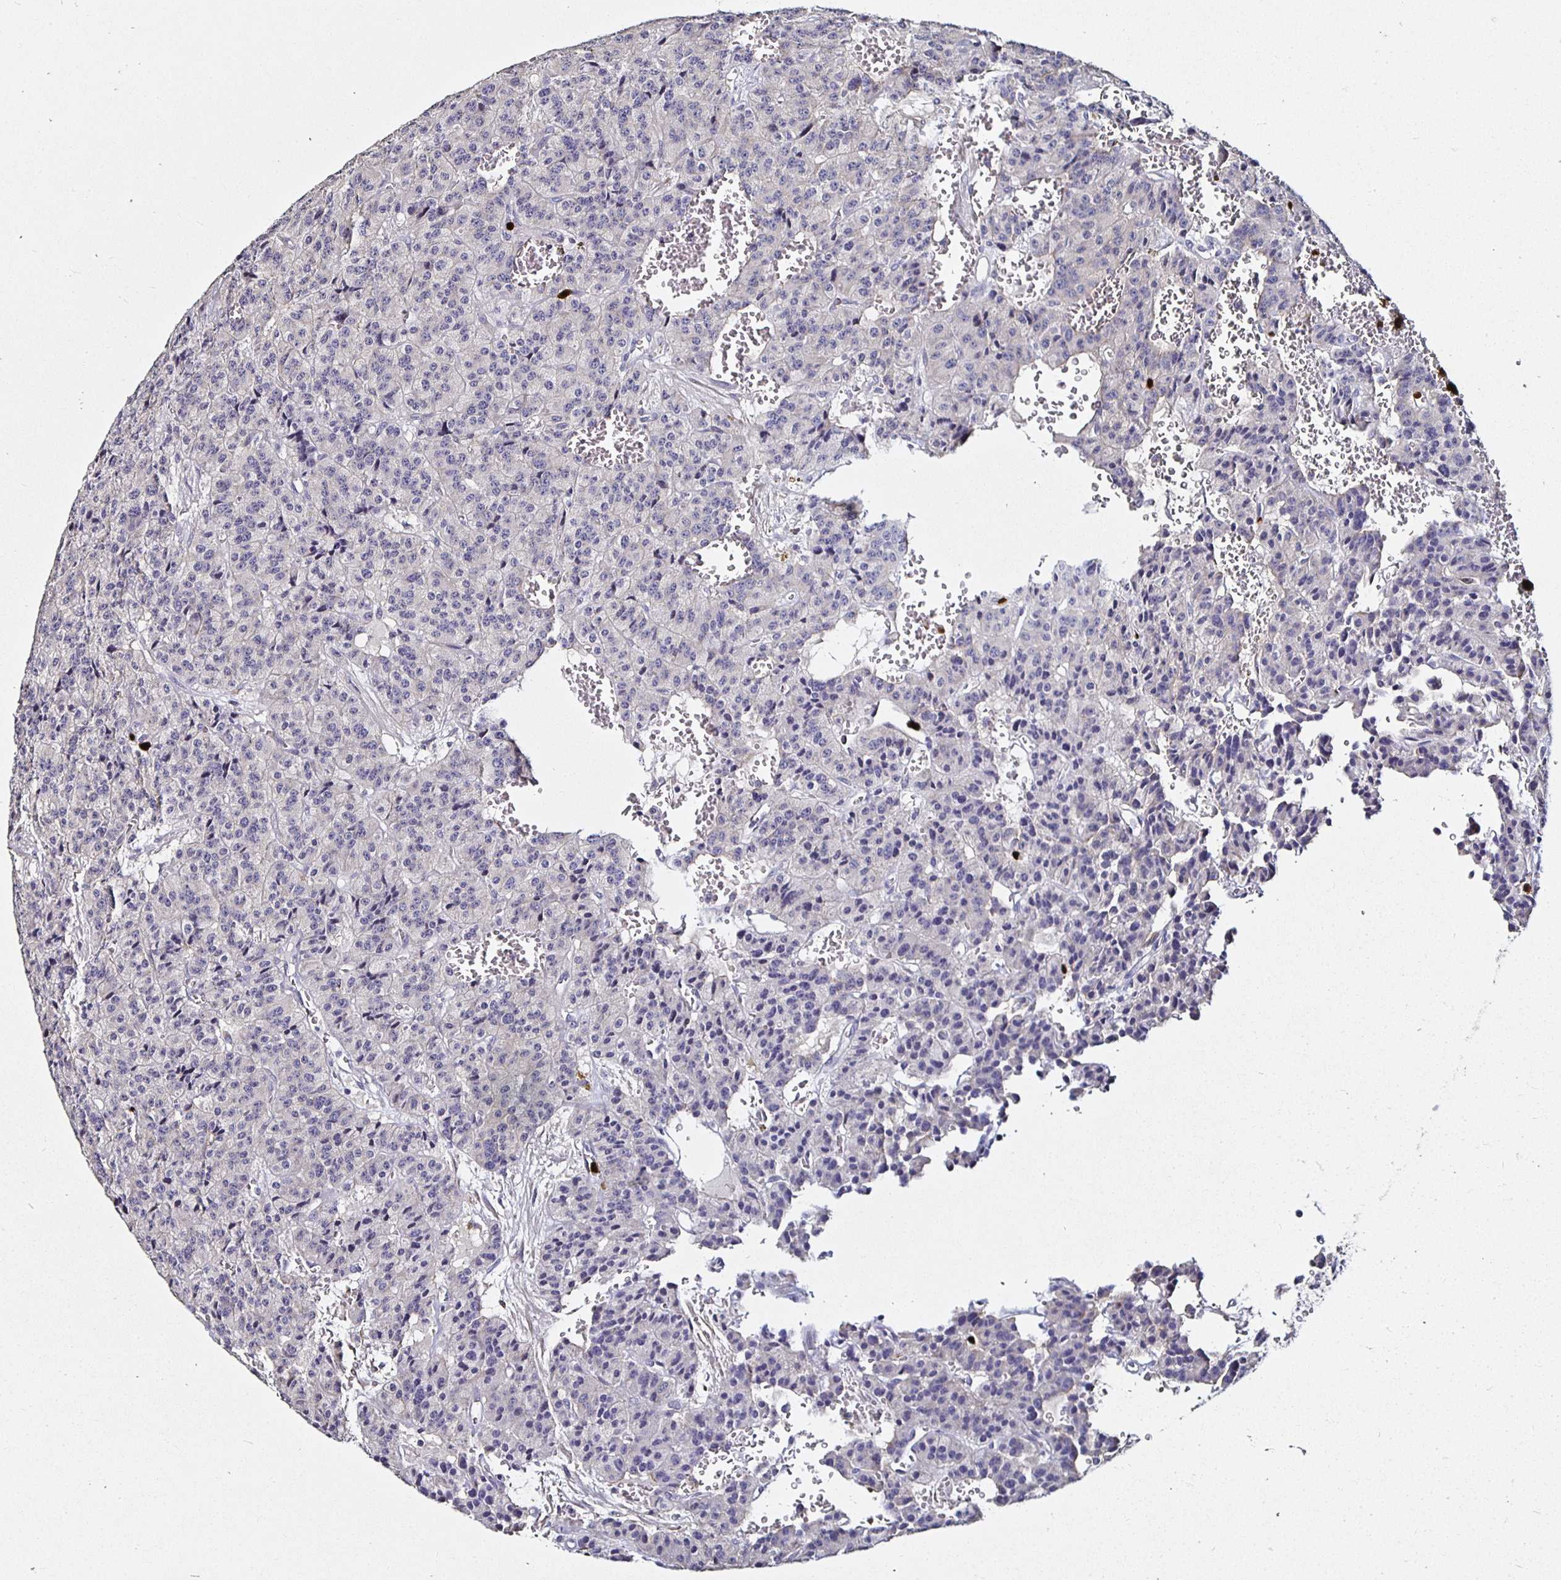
{"staining": {"intensity": "negative", "quantity": "none", "location": "none"}, "tissue": "carcinoid", "cell_type": "Tumor cells", "image_type": "cancer", "snomed": [{"axis": "morphology", "description": "Carcinoid, malignant, NOS"}, {"axis": "topography", "description": "Lung"}], "caption": "There is no significant expression in tumor cells of carcinoid (malignant). (DAB immunohistochemistry with hematoxylin counter stain).", "gene": "TLR4", "patient": {"sex": "female", "age": 71}}